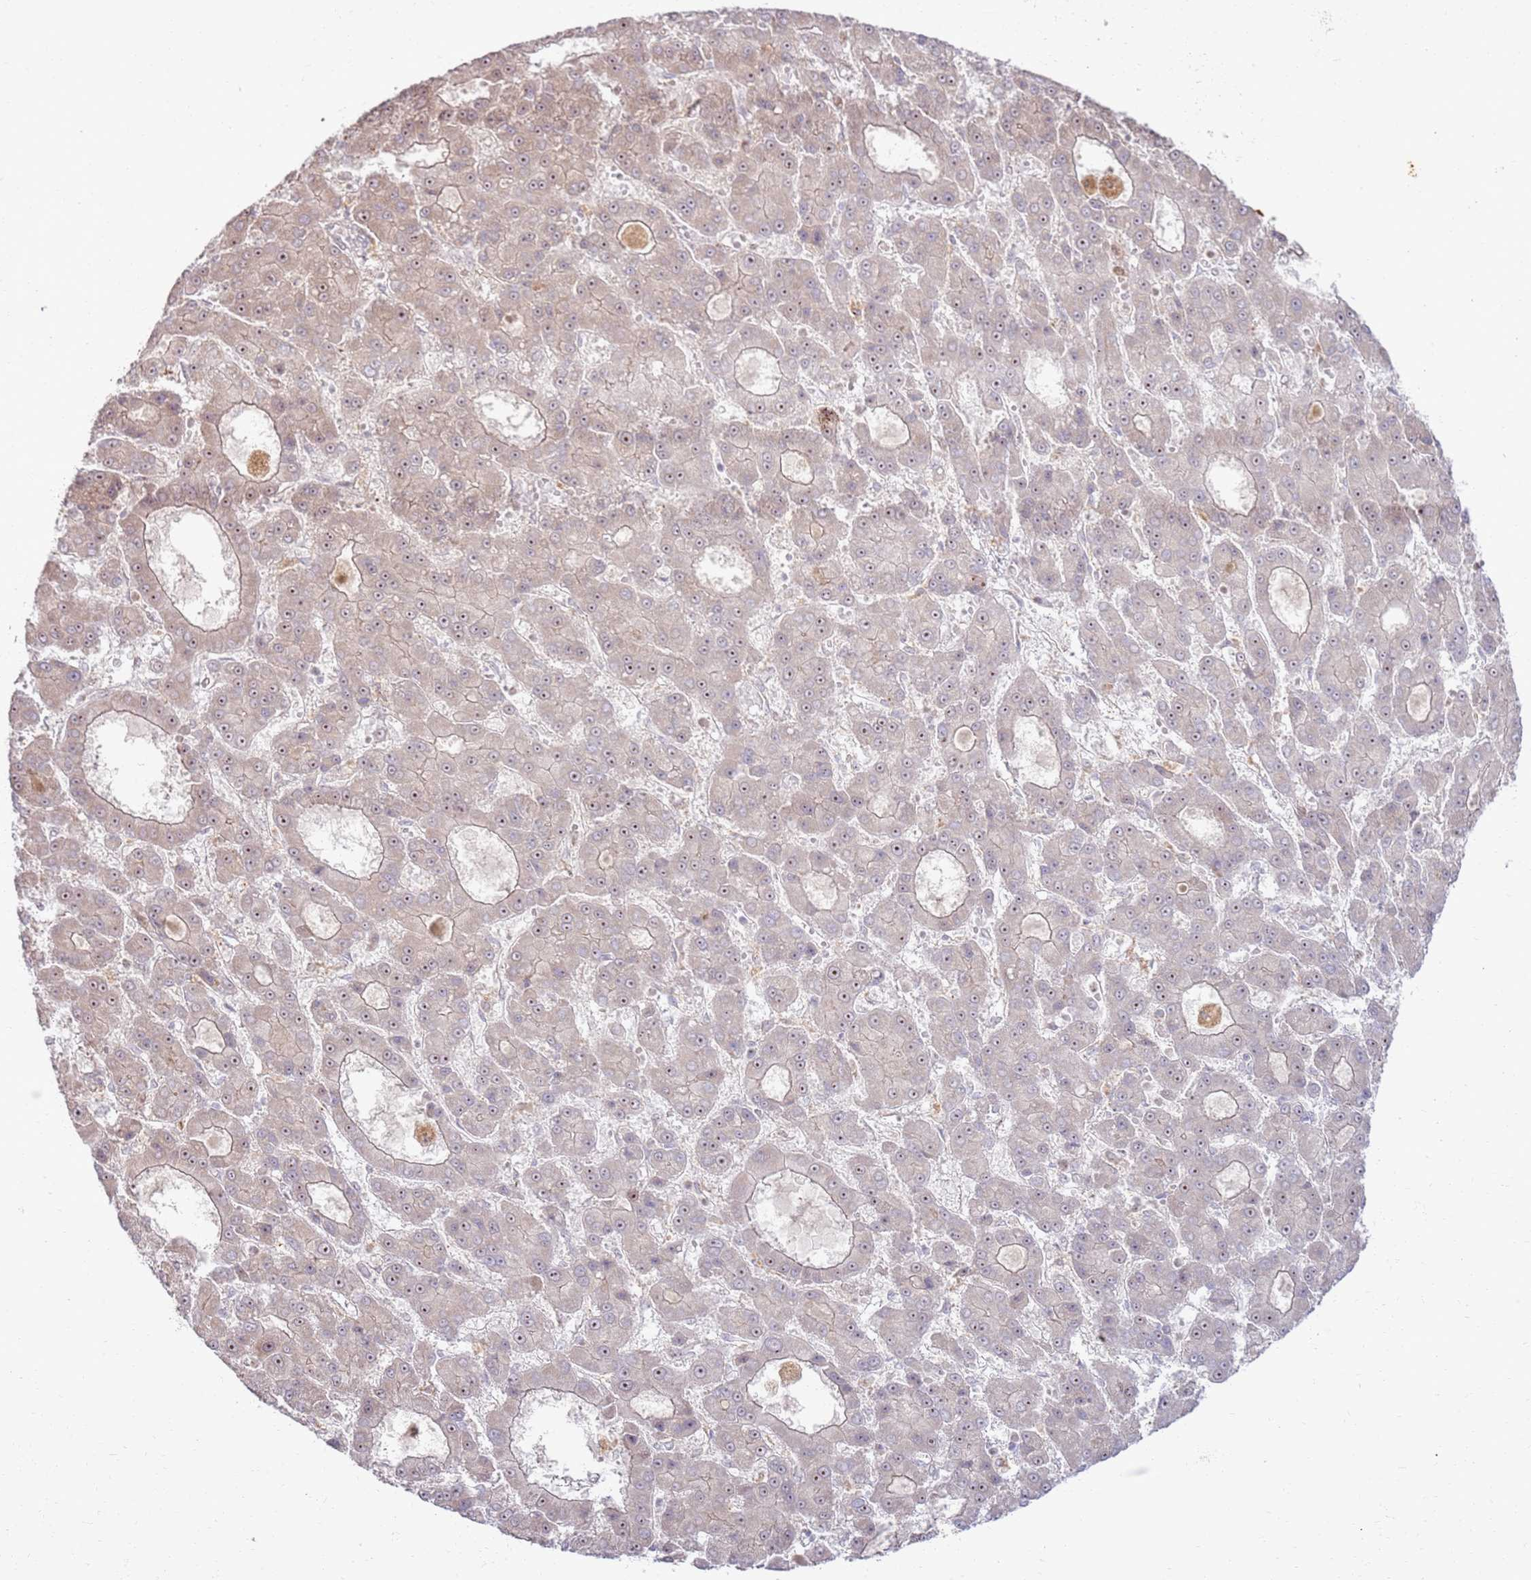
{"staining": {"intensity": "weak", "quantity": ">75%", "location": "cytoplasmic/membranous,nuclear"}, "tissue": "liver cancer", "cell_type": "Tumor cells", "image_type": "cancer", "snomed": [{"axis": "morphology", "description": "Carcinoma, Hepatocellular, NOS"}, {"axis": "topography", "description": "Liver"}], "caption": "Liver cancer was stained to show a protein in brown. There is low levels of weak cytoplasmic/membranous and nuclear staining in approximately >75% of tumor cells. (brown staining indicates protein expression, while blue staining denotes nuclei).", "gene": "CNPY1", "patient": {"sex": "male", "age": 70}}